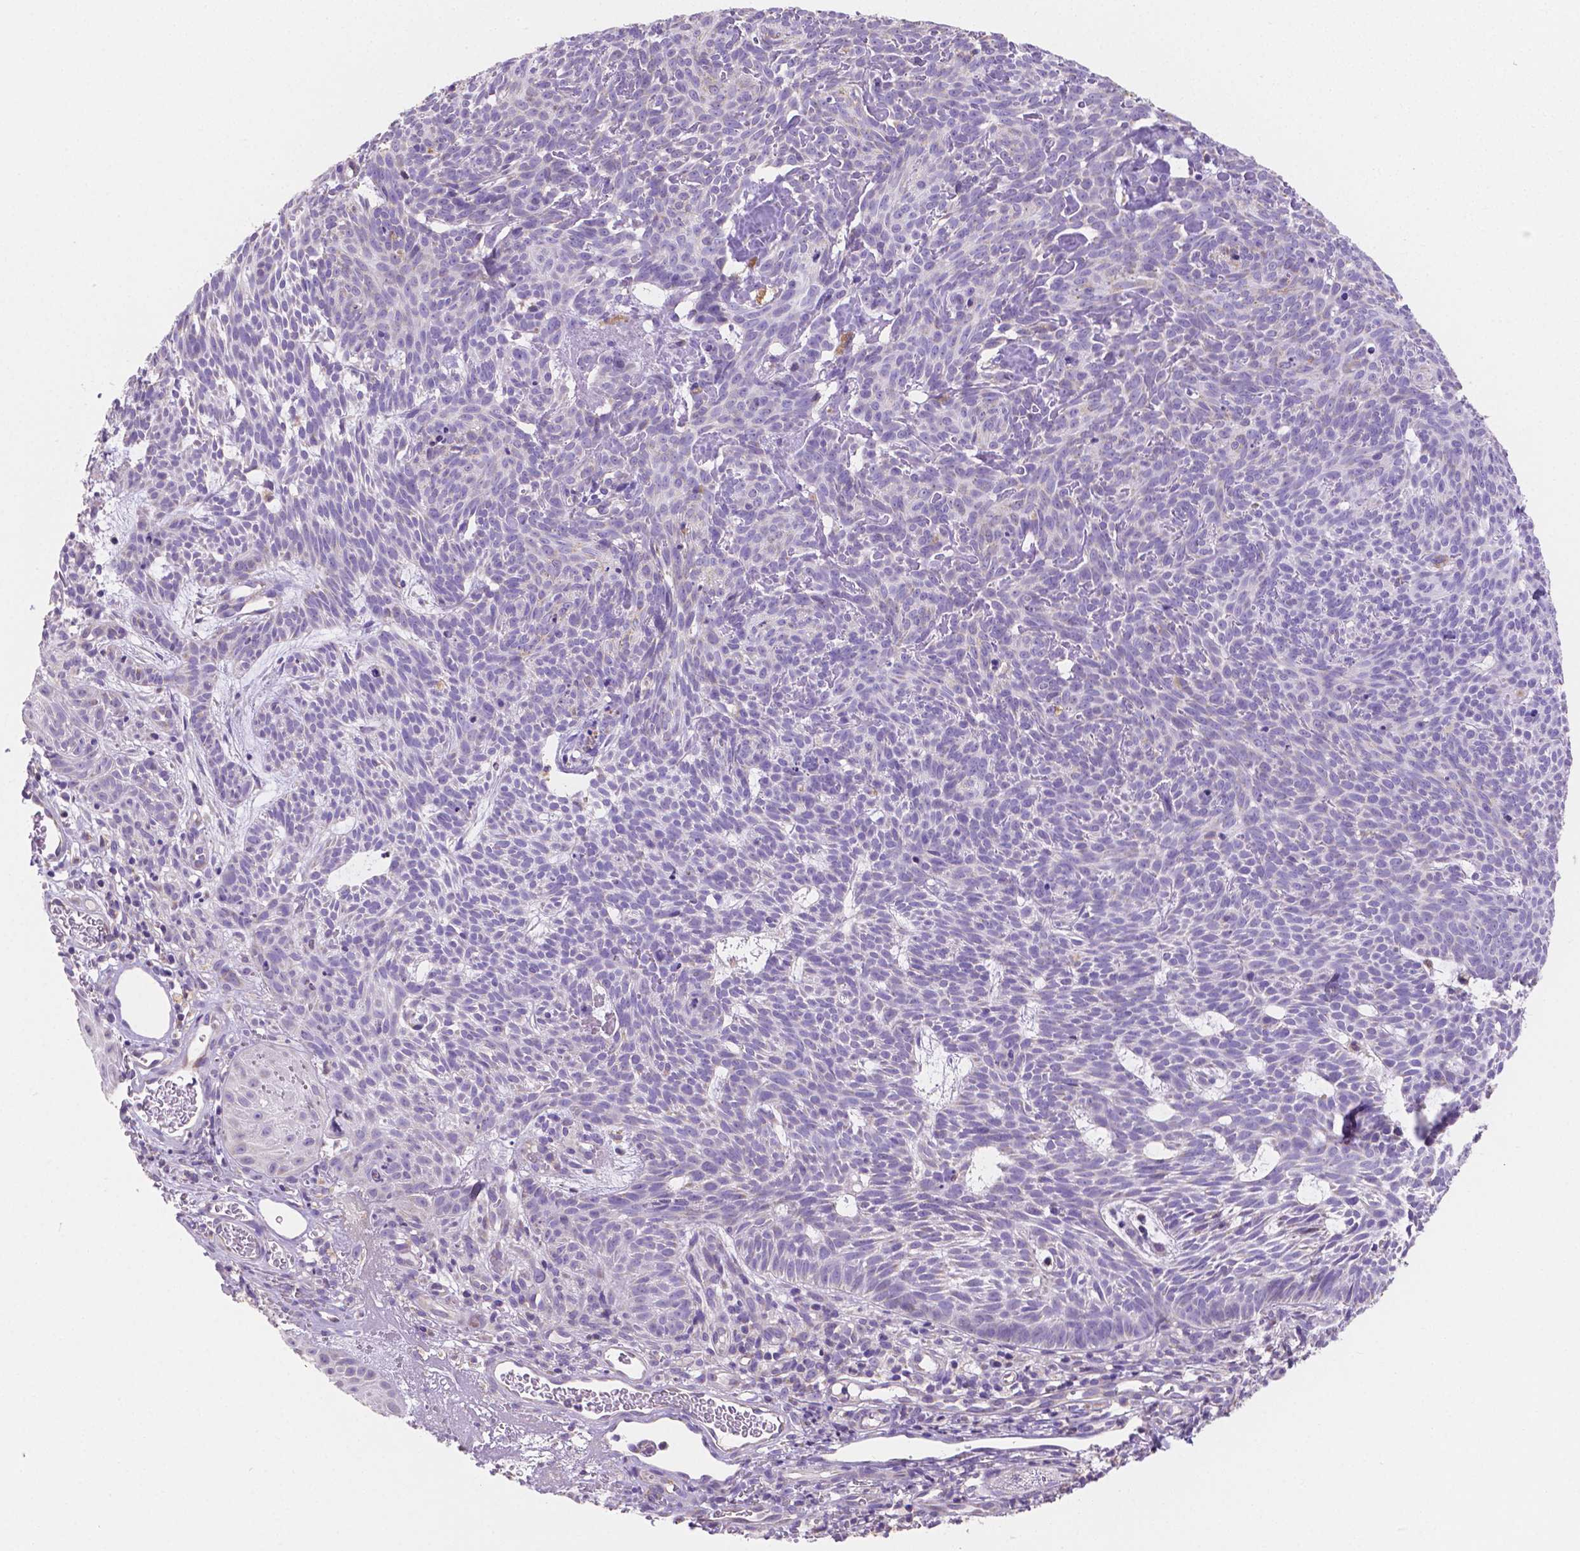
{"staining": {"intensity": "negative", "quantity": "none", "location": "none"}, "tissue": "skin cancer", "cell_type": "Tumor cells", "image_type": "cancer", "snomed": [{"axis": "morphology", "description": "Basal cell carcinoma"}, {"axis": "topography", "description": "Skin"}], "caption": "Immunohistochemistry photomicrograph of human basal cell carcinoma (skin) stained for a protein (brown), which exhibits no expression in tumor cells.", "gene": "TMEM130", "patient": {"sex": "male", "age": 59}}